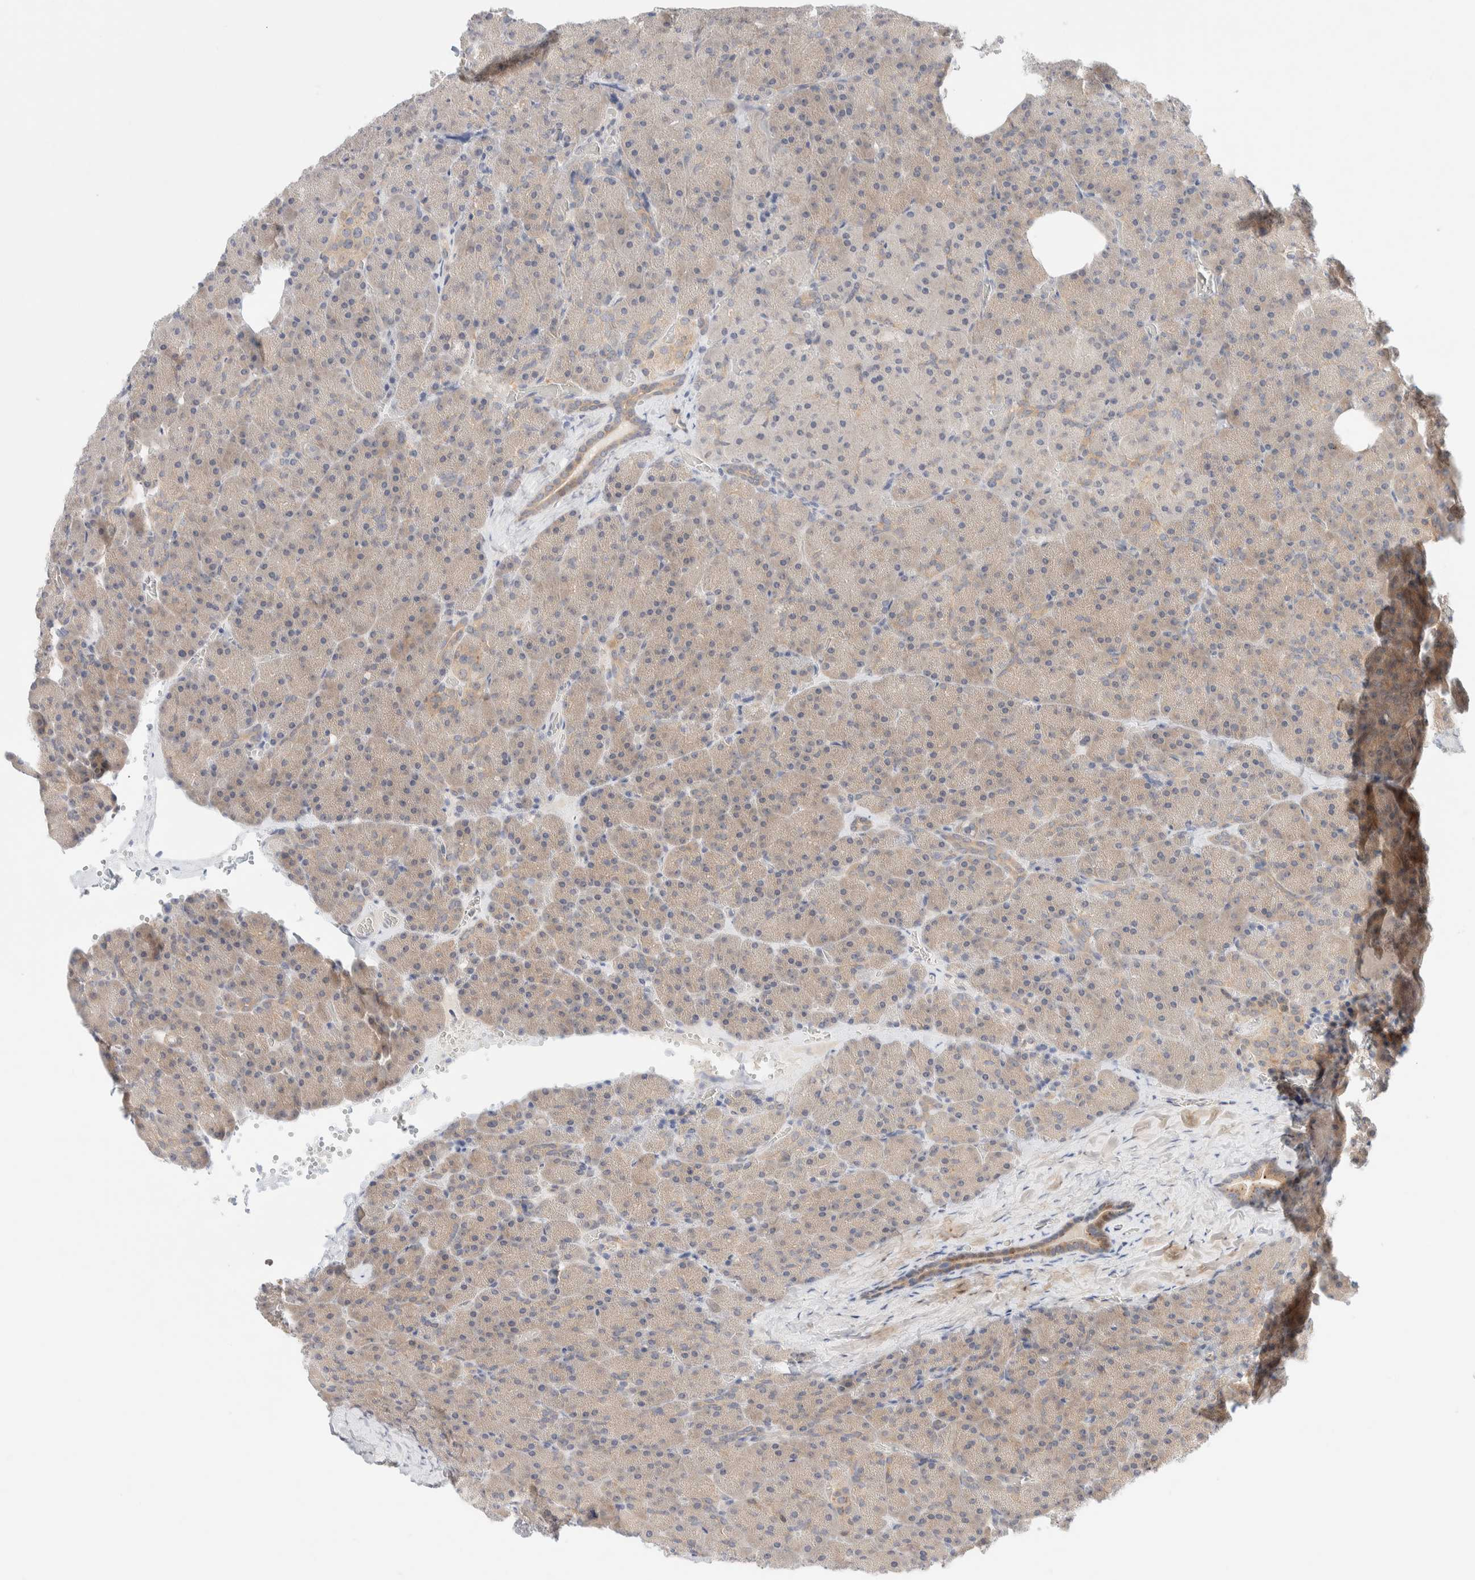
{"staining": {"intensity": "weak", "quantity": "<25%", "location": "cytoplasmic/membranous"}, "tissue": "pancreas", "cell_type": "Exocrine glandular cells", "image_type": "normal", "snomed": [{"axis": "morphology", "description": "Normal tissue, NOS"}, {"axis": "morphology", "description": "Carcinoid, malignant, NOS"}, {"axis": "topography", "description": "Pancreas"}], "caption": "Protein analysis of benign pancreas demonstrates no significant expression in exocrine glandular cells.", "gene": "CHKA", "patient": {"sex": "female", "age": 35}}